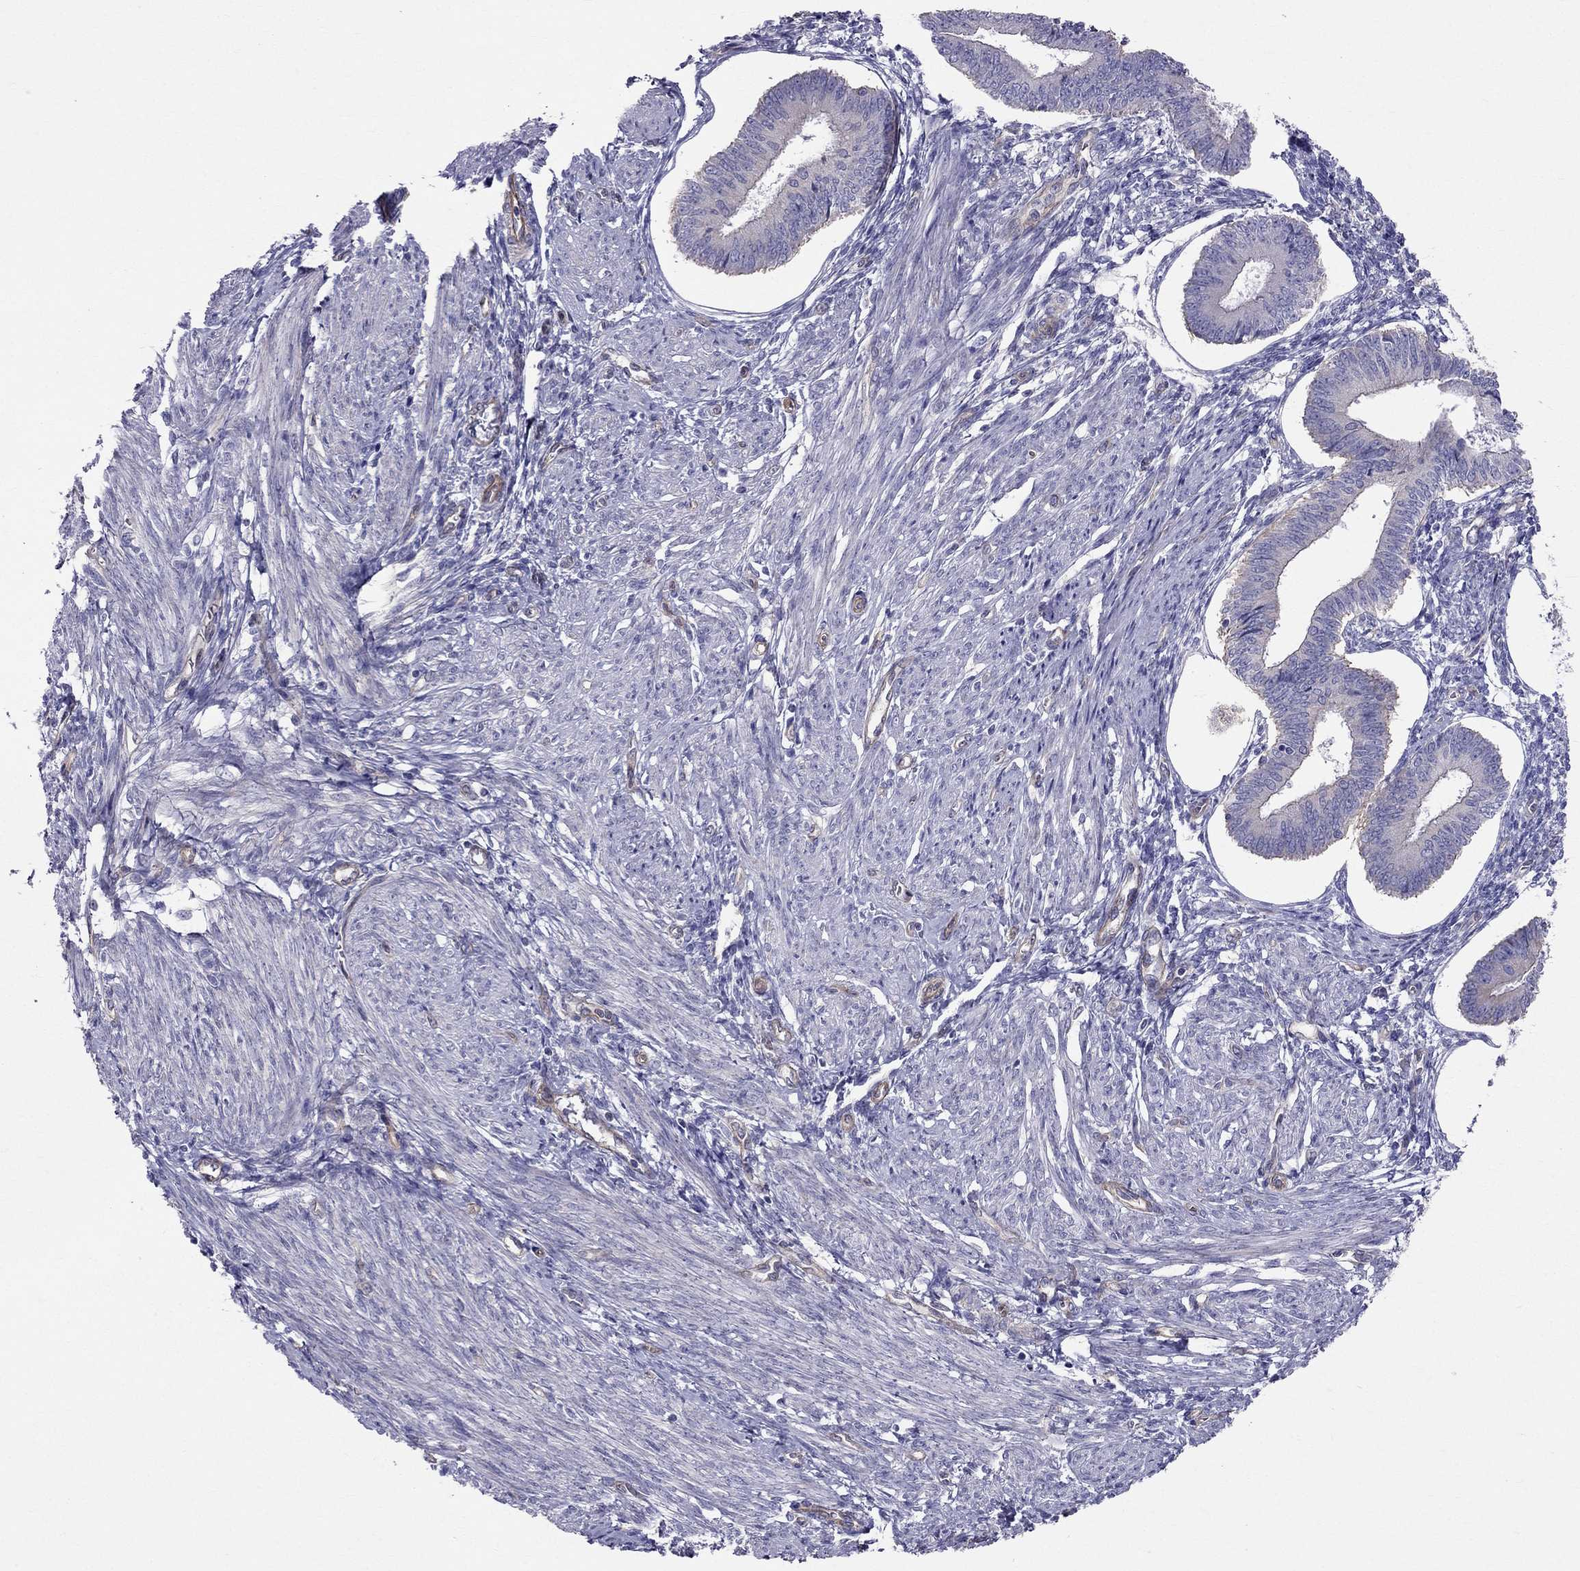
{"staining": {"intensity": "negative", "quantity": "none", "location": "none"}, "tissue": "endometrium", "cell_type": "Cells in endometrial stroma", "image_type": "normal", "snomed": [{"axis": "morphology", "description": "Normal tissue, NOS"}, {"axis": "topography", "description": "Endometrium"}], "caption": "Human endometrium stained for a protein using IHC demonstrates no staining in cells in endometrial stroma.", "gene": "ENOX1", "patient": {"sex": "female", "age": 42}}